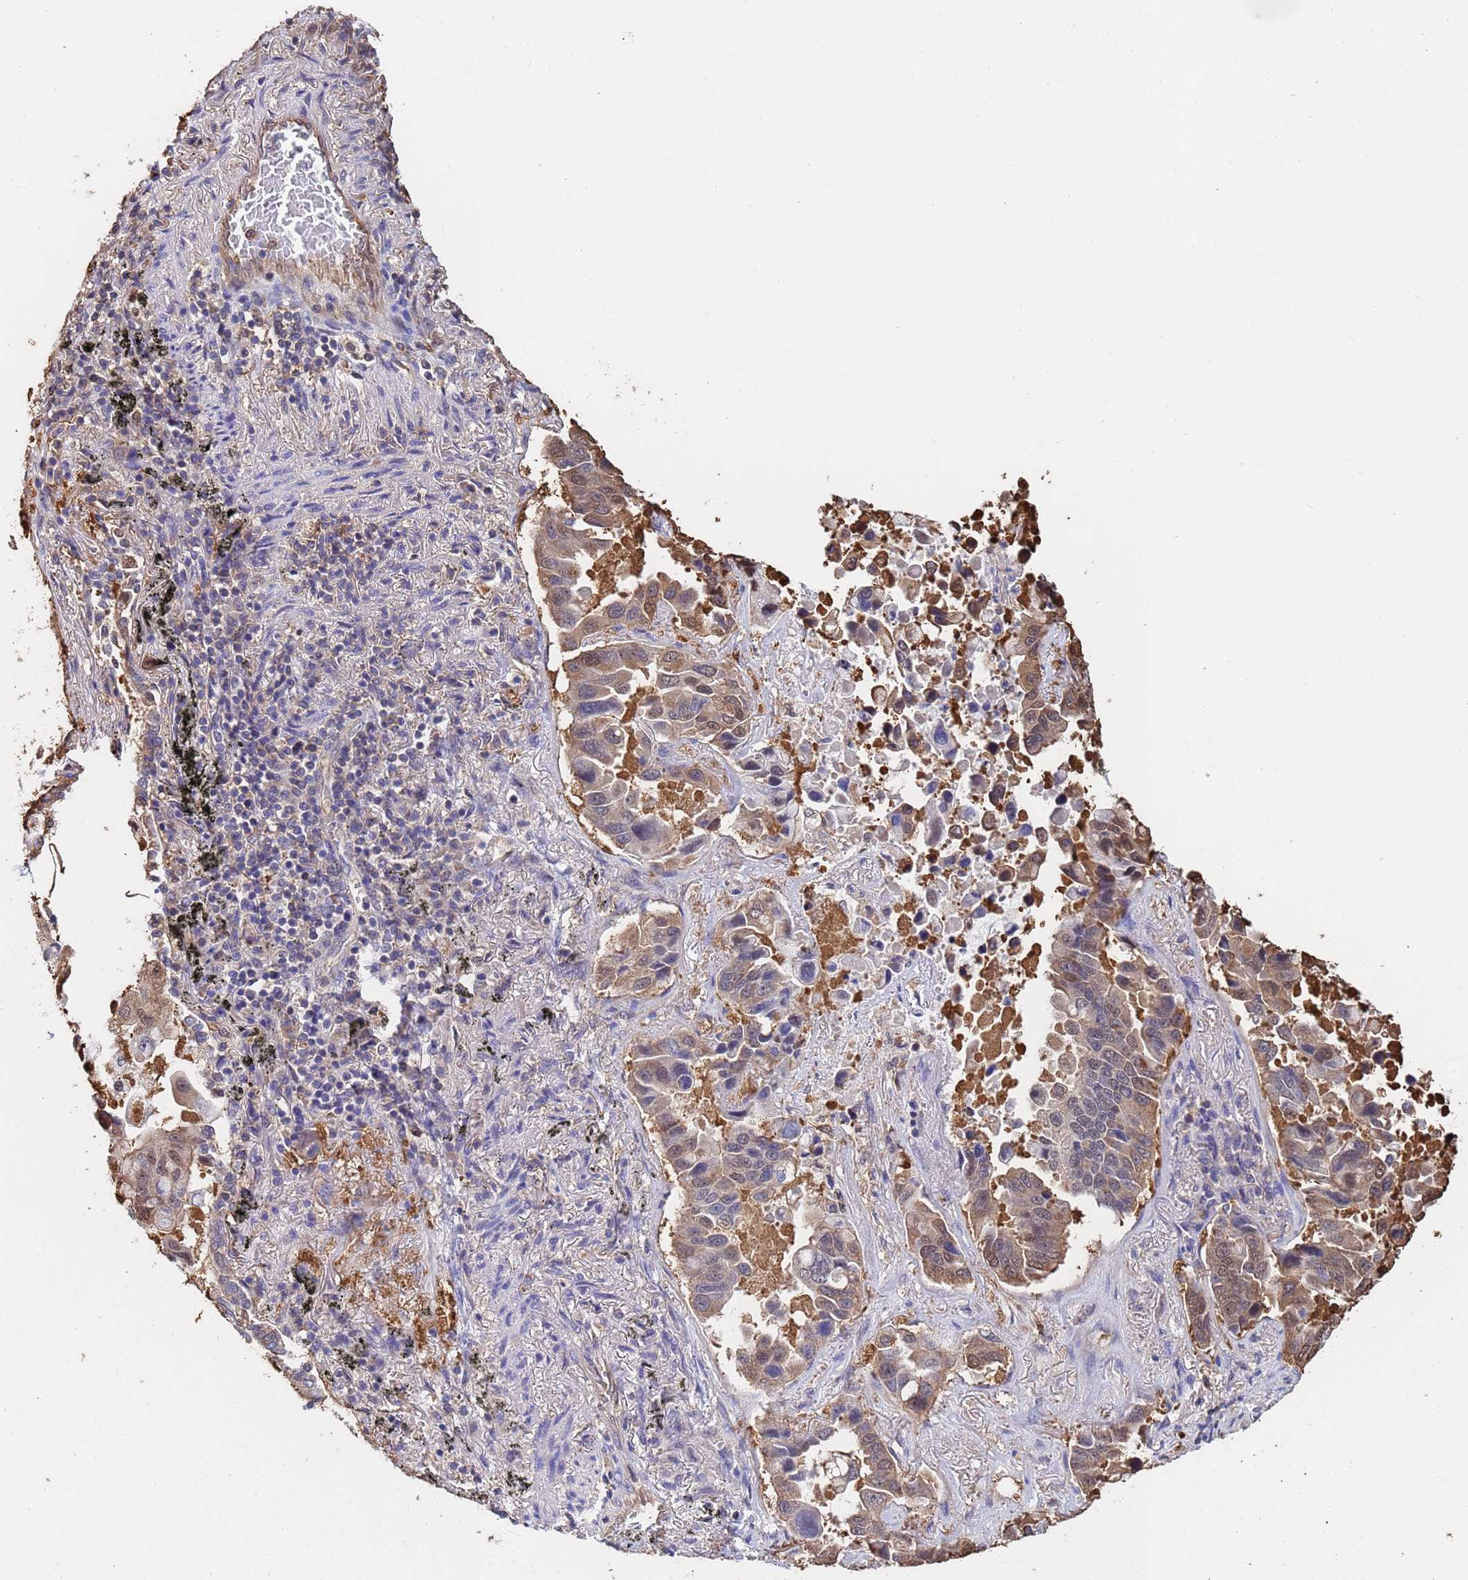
{"staining": {"intensity": "moderate", "quantity": ">75%", "location": "cytoplasmic/membranous,nuclear"}, "tissue": "lung cancer", "cell_type": "Tumor cells", "image_type": "cancer", "snomed": [{"axis": "morphology", "description": "Adenocarcinoma, NOS"}, {"axis": "topography", "description": "Lung"}], "caption": "Tumor cells display medium levels of moderate cytoplasmic/membranous and nuclear positivity in approximately >75% of cells in lung cancer (adenocarcinoma). The protein is stained brown, and the nuclei are stained in blue (DAB IHC with brightfield microscopy, high magnification).", "gene": "FAM25A", "patient": {"sex": "male", "age": 64}}